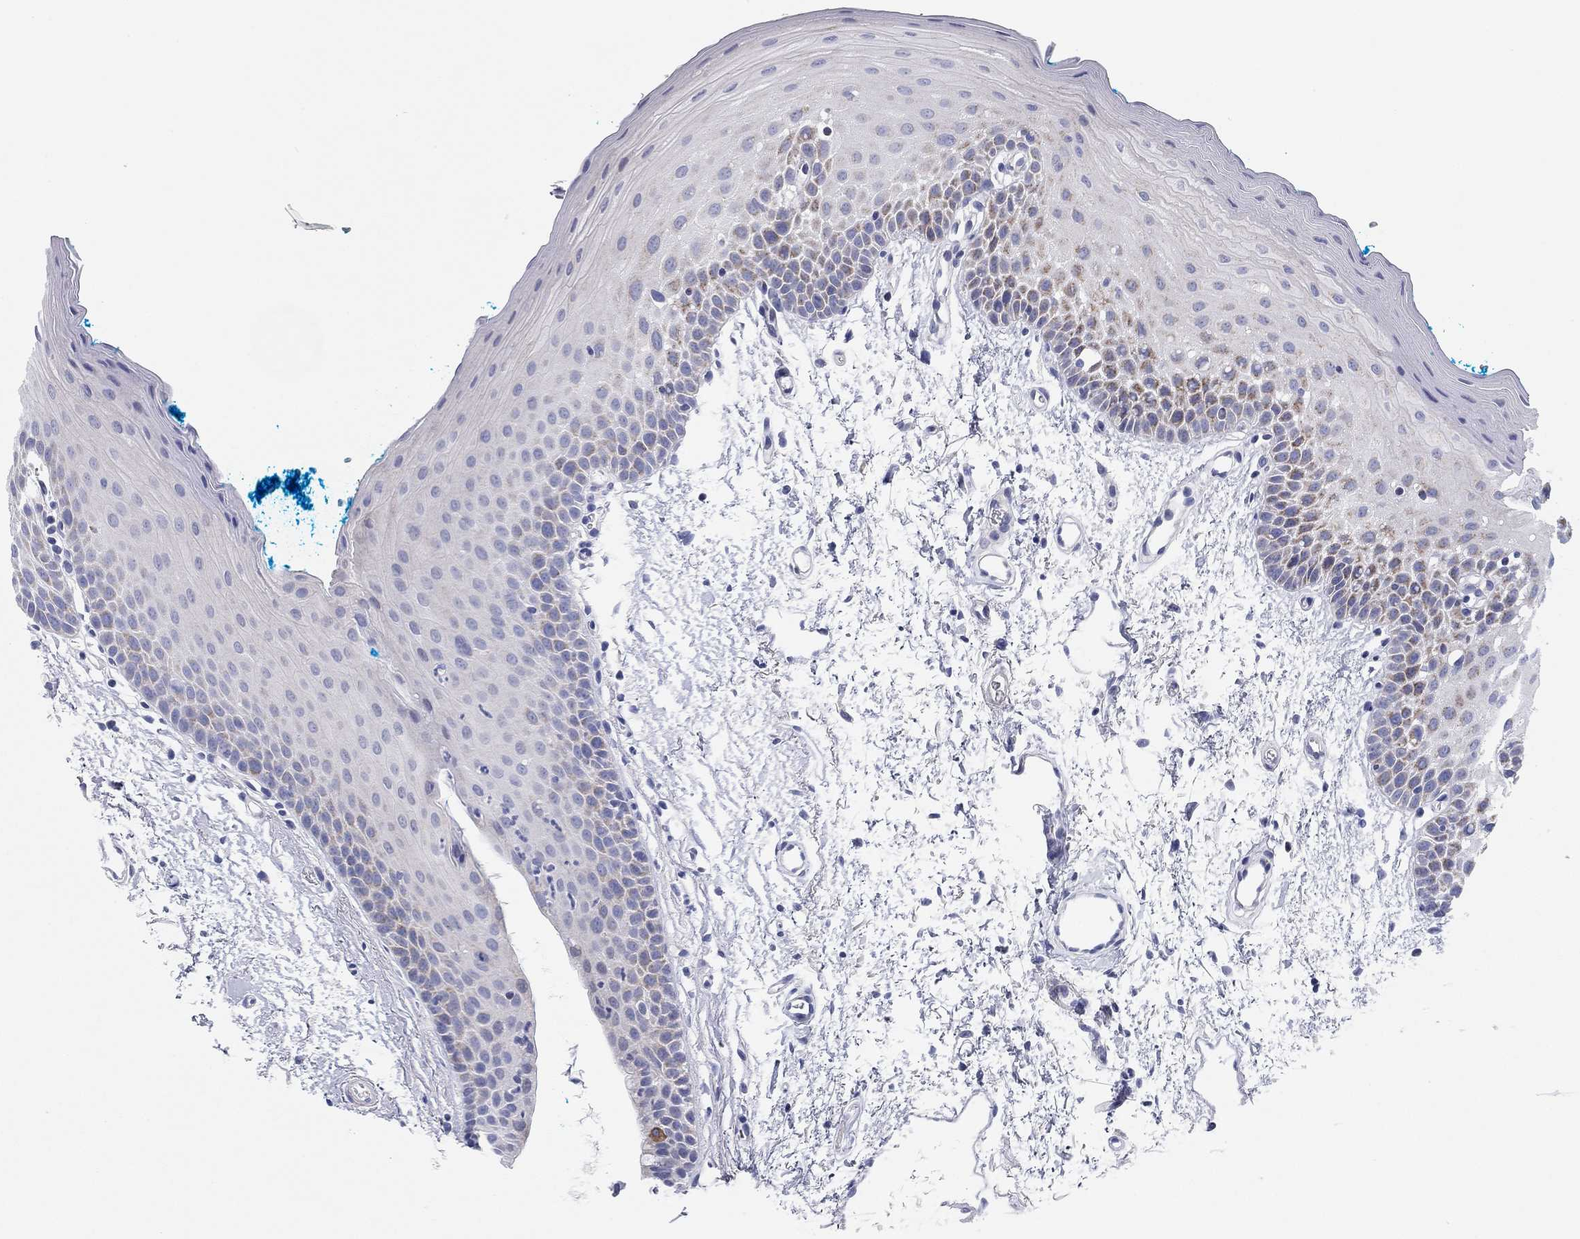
{"staining": {"intensity": "moderate", "quantity": "<25%", "location": "cytoplasmic/membranous"}, "tissue": "oral mucosa", "cell_type": "Squamous epithelial cells", "image_type": "normal", "snomed": [{"axis": "morphology", "description": "Normal tissue, NOS"}, {"axis": "morphology", "description": "Squamous cell carcinoma, NOS"}, {"axis": "topography", "description": "Oral tissue"}, {"axis": "topography", "description": "Head-Neck"}], "caption": "Immunohistochemistry of normal human oral mucosa displays low levels of moderate cytoplasmic/membranous positivity in about <25% of squamous epithelial cells. Ihc stains the protein in brown and the nuclei are stained blue.", "gene": "CHI3L2", "patient": {"sex": "female", "age": 75}}